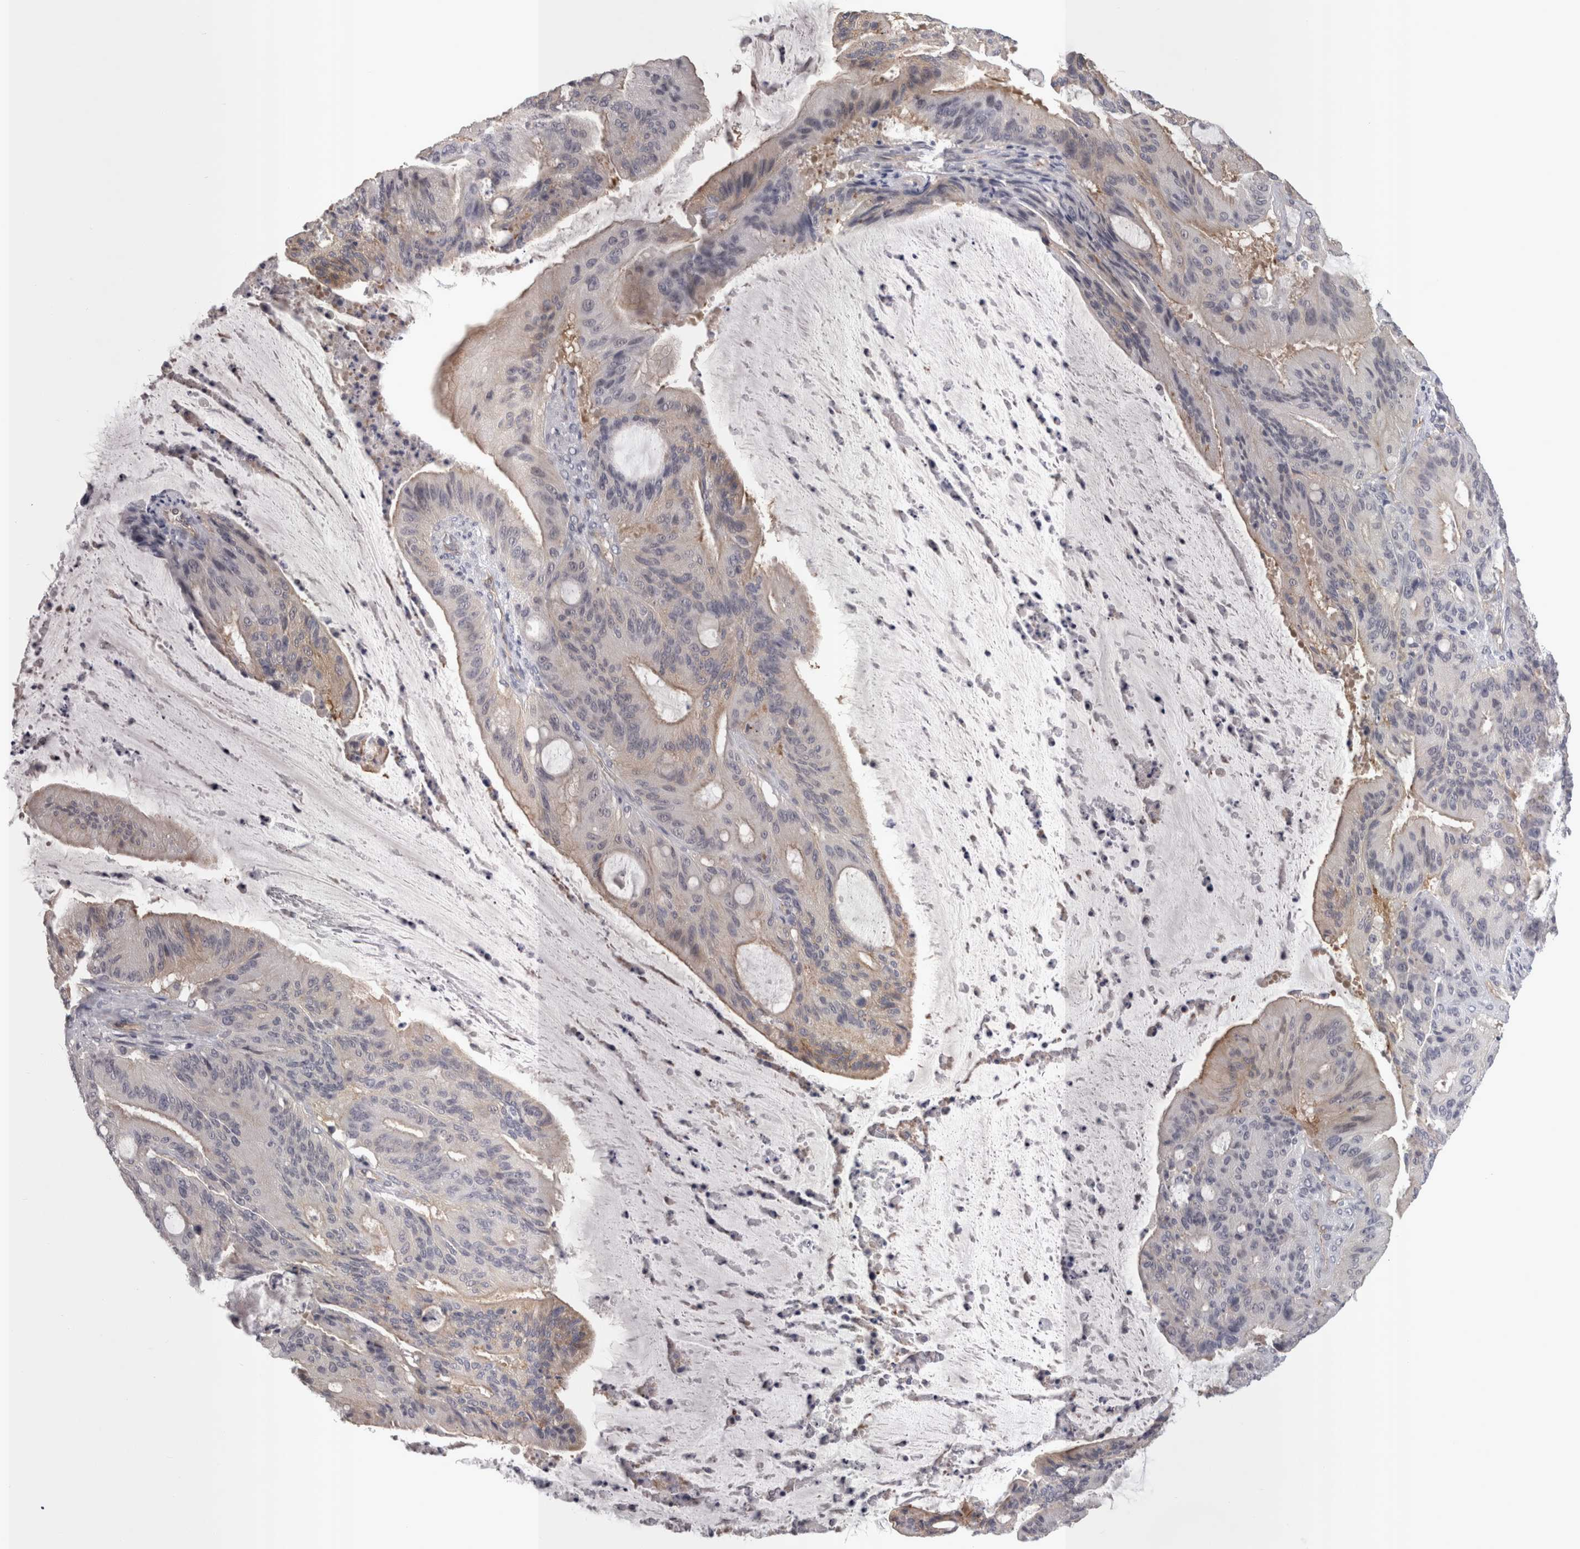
{"staining": {"intensity": "weak", "quantity": "<25%", "location": "cytoplasmic/membranous"}, "tissue": "liver cancer", "cell_type": "Tumor cells", "image_type": "cancer", "snomed": [{"axis": "morphology", "description": "Normal tissue, NOS"}, {"axis": "morphology", "description": "Cholangiocarcinoma"}, {"axis": "topography", "description": "Liver"}, {"axis": "topography", "description": "Peripheral nerve tissue"}], "caption": "Tumor cells are negative for brown protein staining in cholangiocarcinoma (liver).", "gene": "LYZL6", "patient": {"sex": "female", "age": 73}}